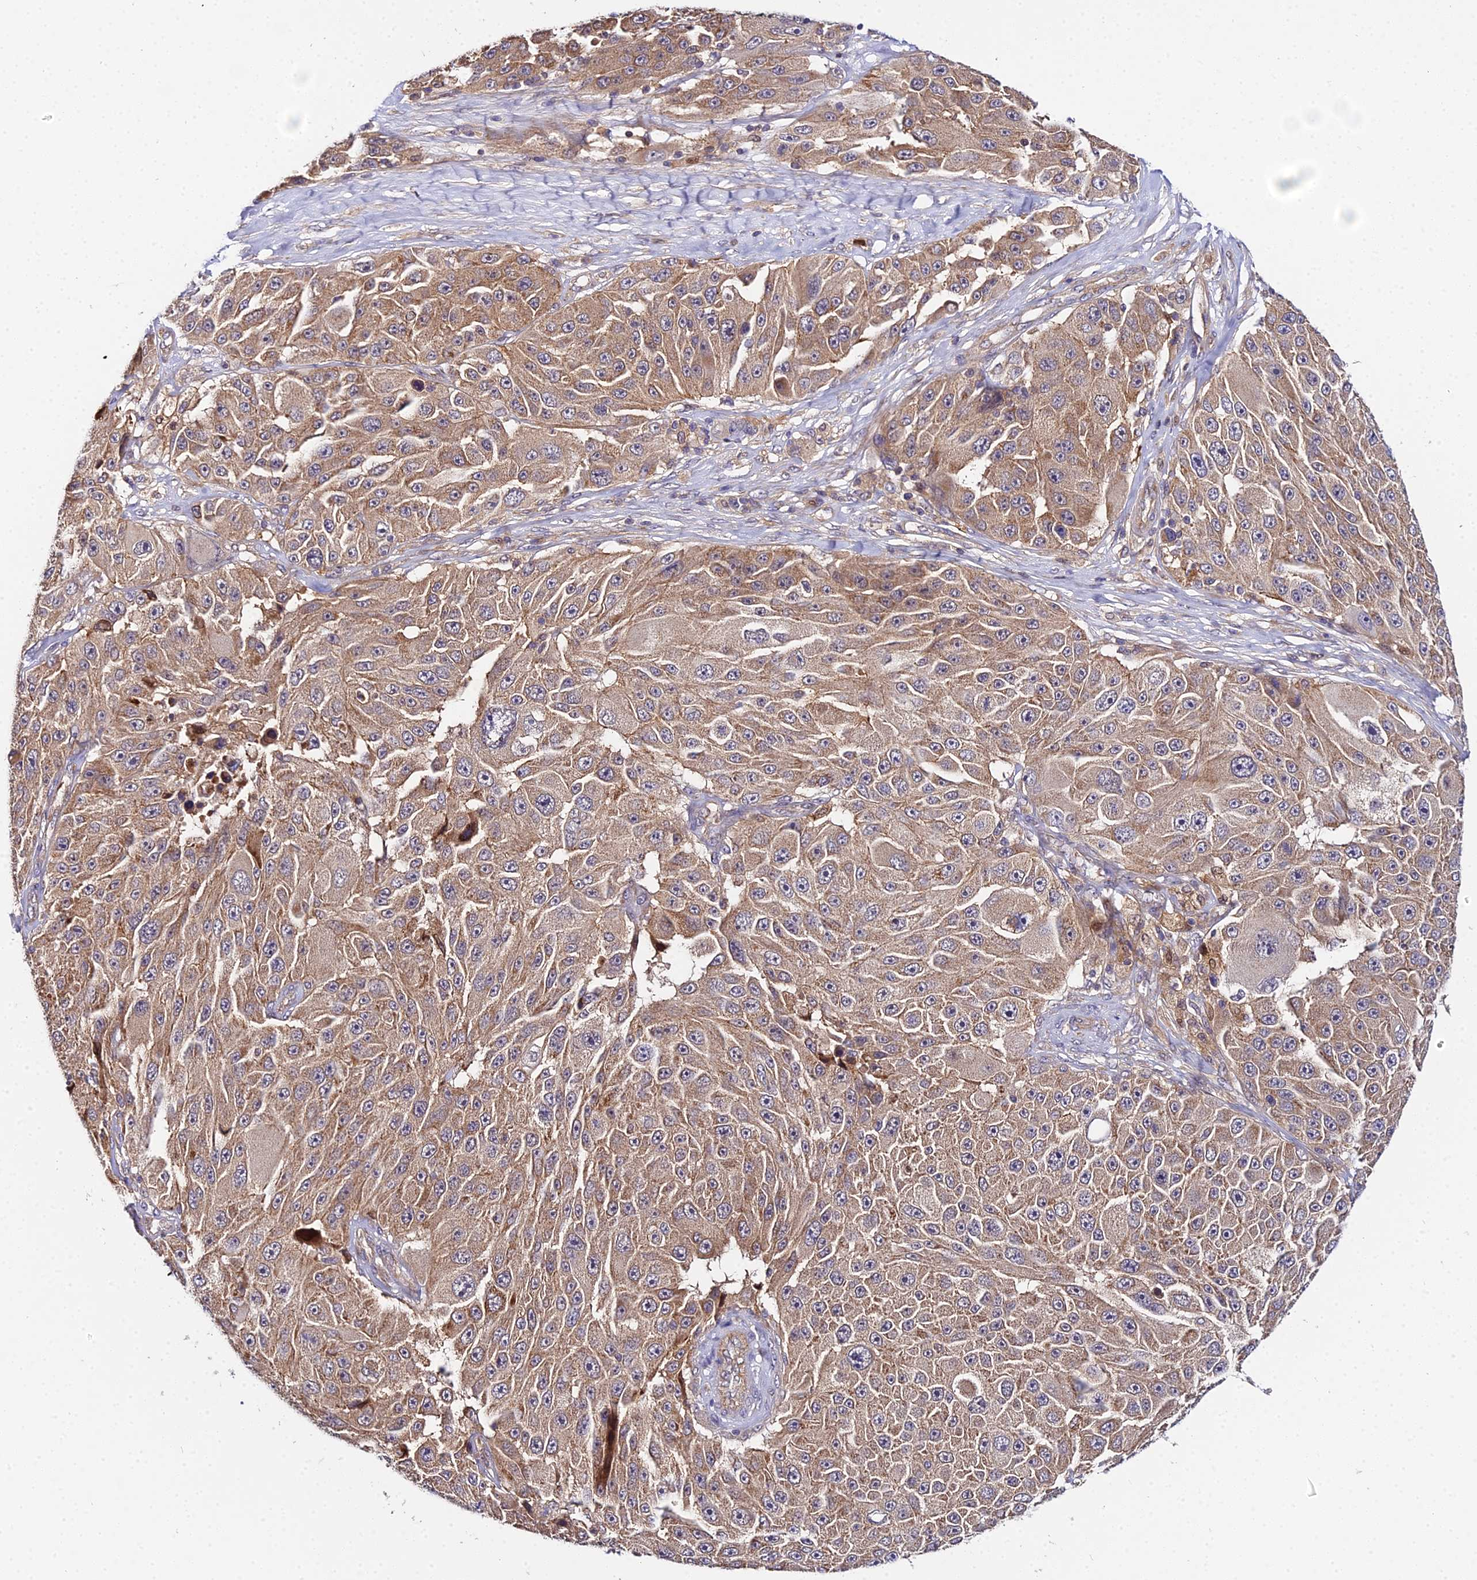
{"staining": {"intensity": "moderate", "quantity": ">75%", "location": "cytoplasmic/membranous"}, "tissue": "melanoma", "cell_type": "Tumor cells", "image_type": "cancer", "snomed": [{"axis": "morphology", "description": "Malignant melanoma, Metastatic site"}, {"axis": "topography", "description": "Lymph node"}], "caption": "Malignant melanoma (metastatic site) was stained to show a protein in brown. There is medium levels of moderate cytoplasmic/membranous expression in approximately >75% of tumor cells. (DAB (3,3'-diaminobenzidine) IHC, brown staining for protein, blue staining for nuclei).", "gene": "ZBED8", "patient": {"sex": "male", "age": 62}}